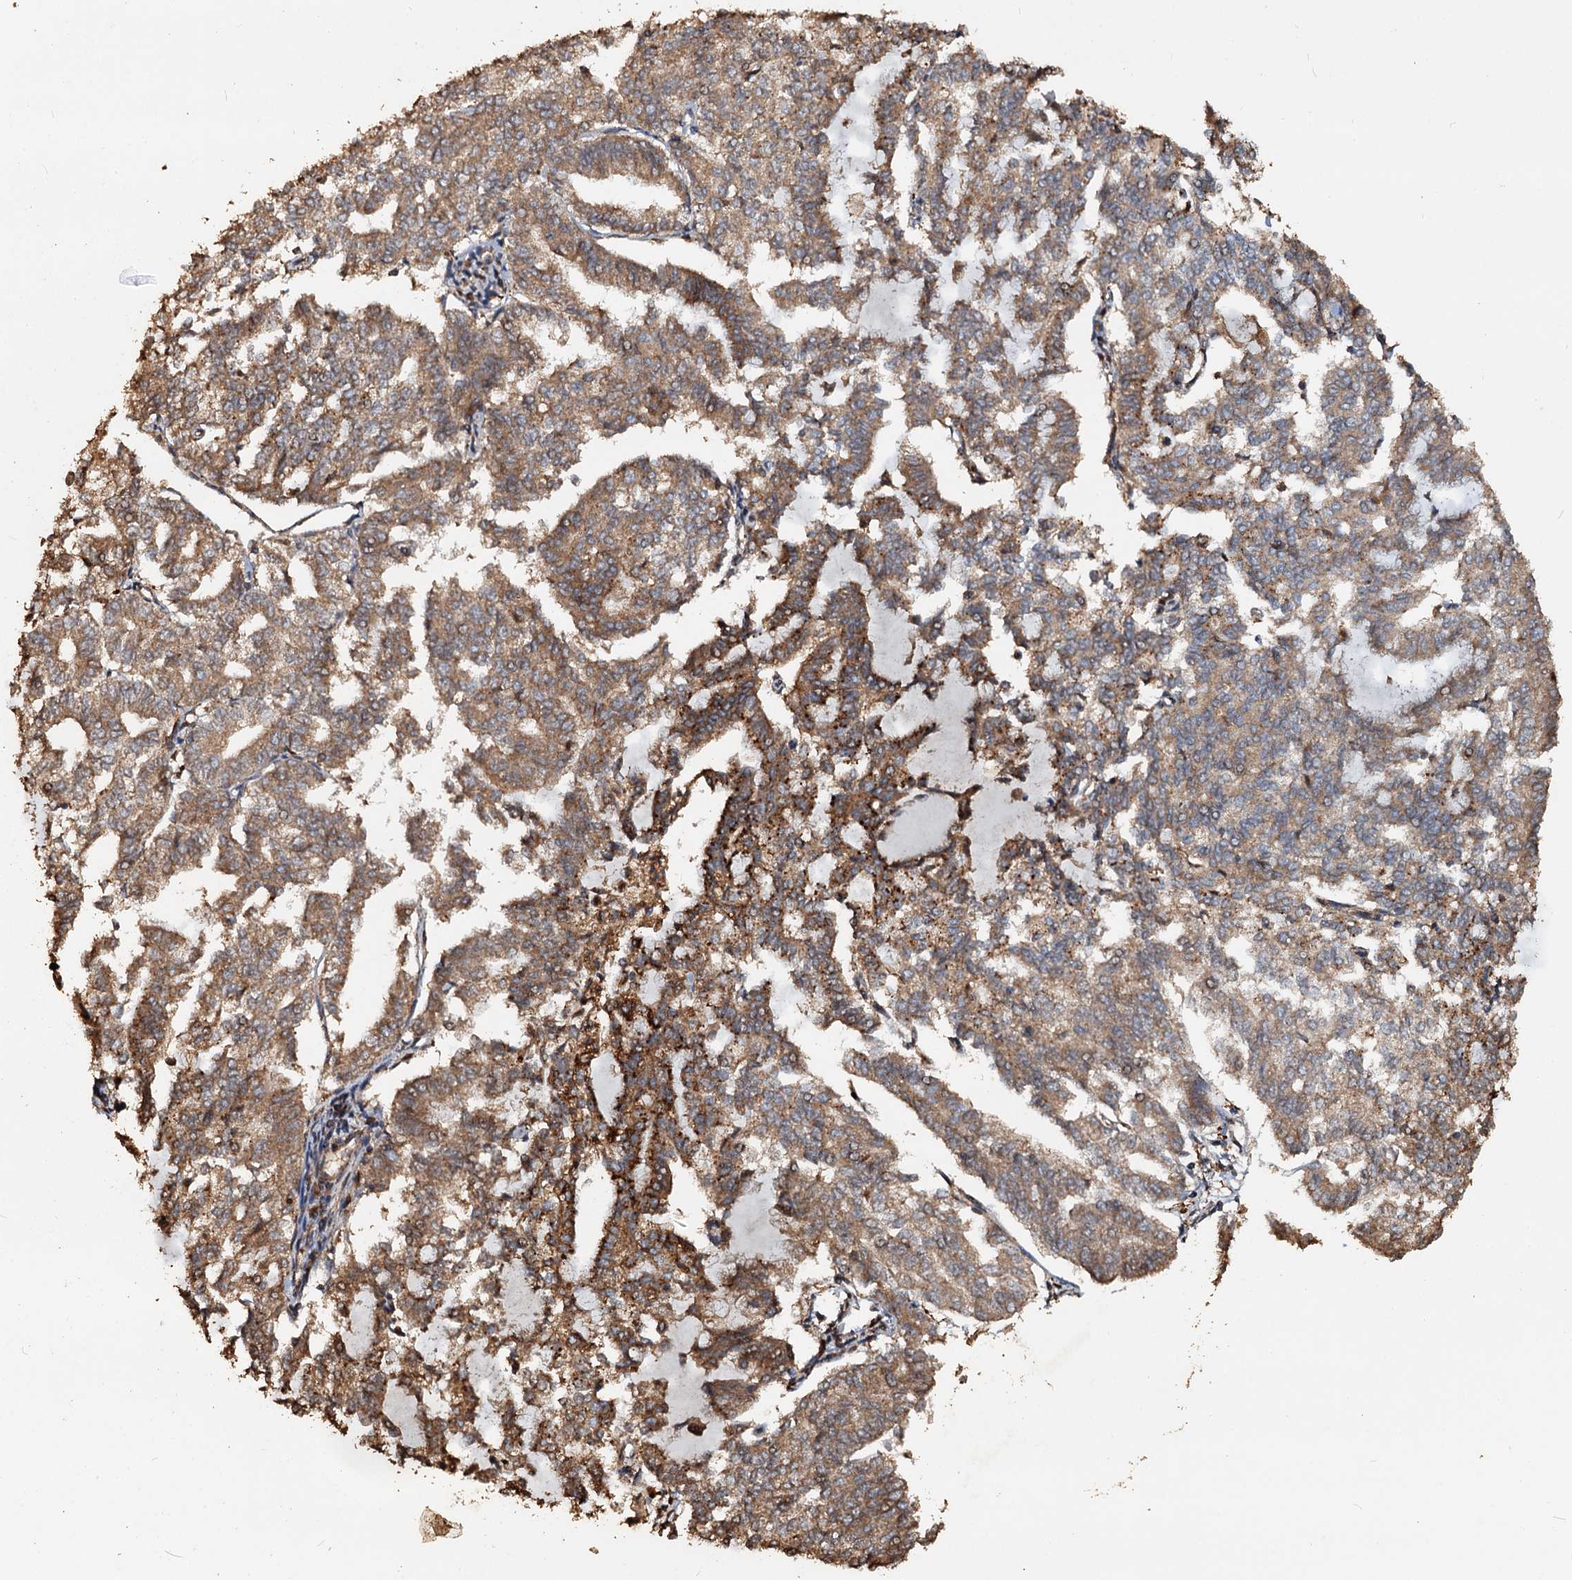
{"staining": {"intensity": "moderate", "quantity": ">75%", "location": "cytoplasmic/membranous"}, "tissue": "endometrial cancer", "cell_type": "Tumor cells", "image_type": "cancer", "snomed": [{"axis": "morphology", "description": "Adenocarcinoma, NOS"}, {"axis": "topography", "description": "Endometrium"}], "caption": "Endometrial cancer (adenocarcinoma) stained with a brown dye reveals moderate cytoplasmic/membranous positive expression in approximately >75% of tumor cells.", "gene": "NOTCH2NLA", "patient": {"sex": "female", "age": 79}}